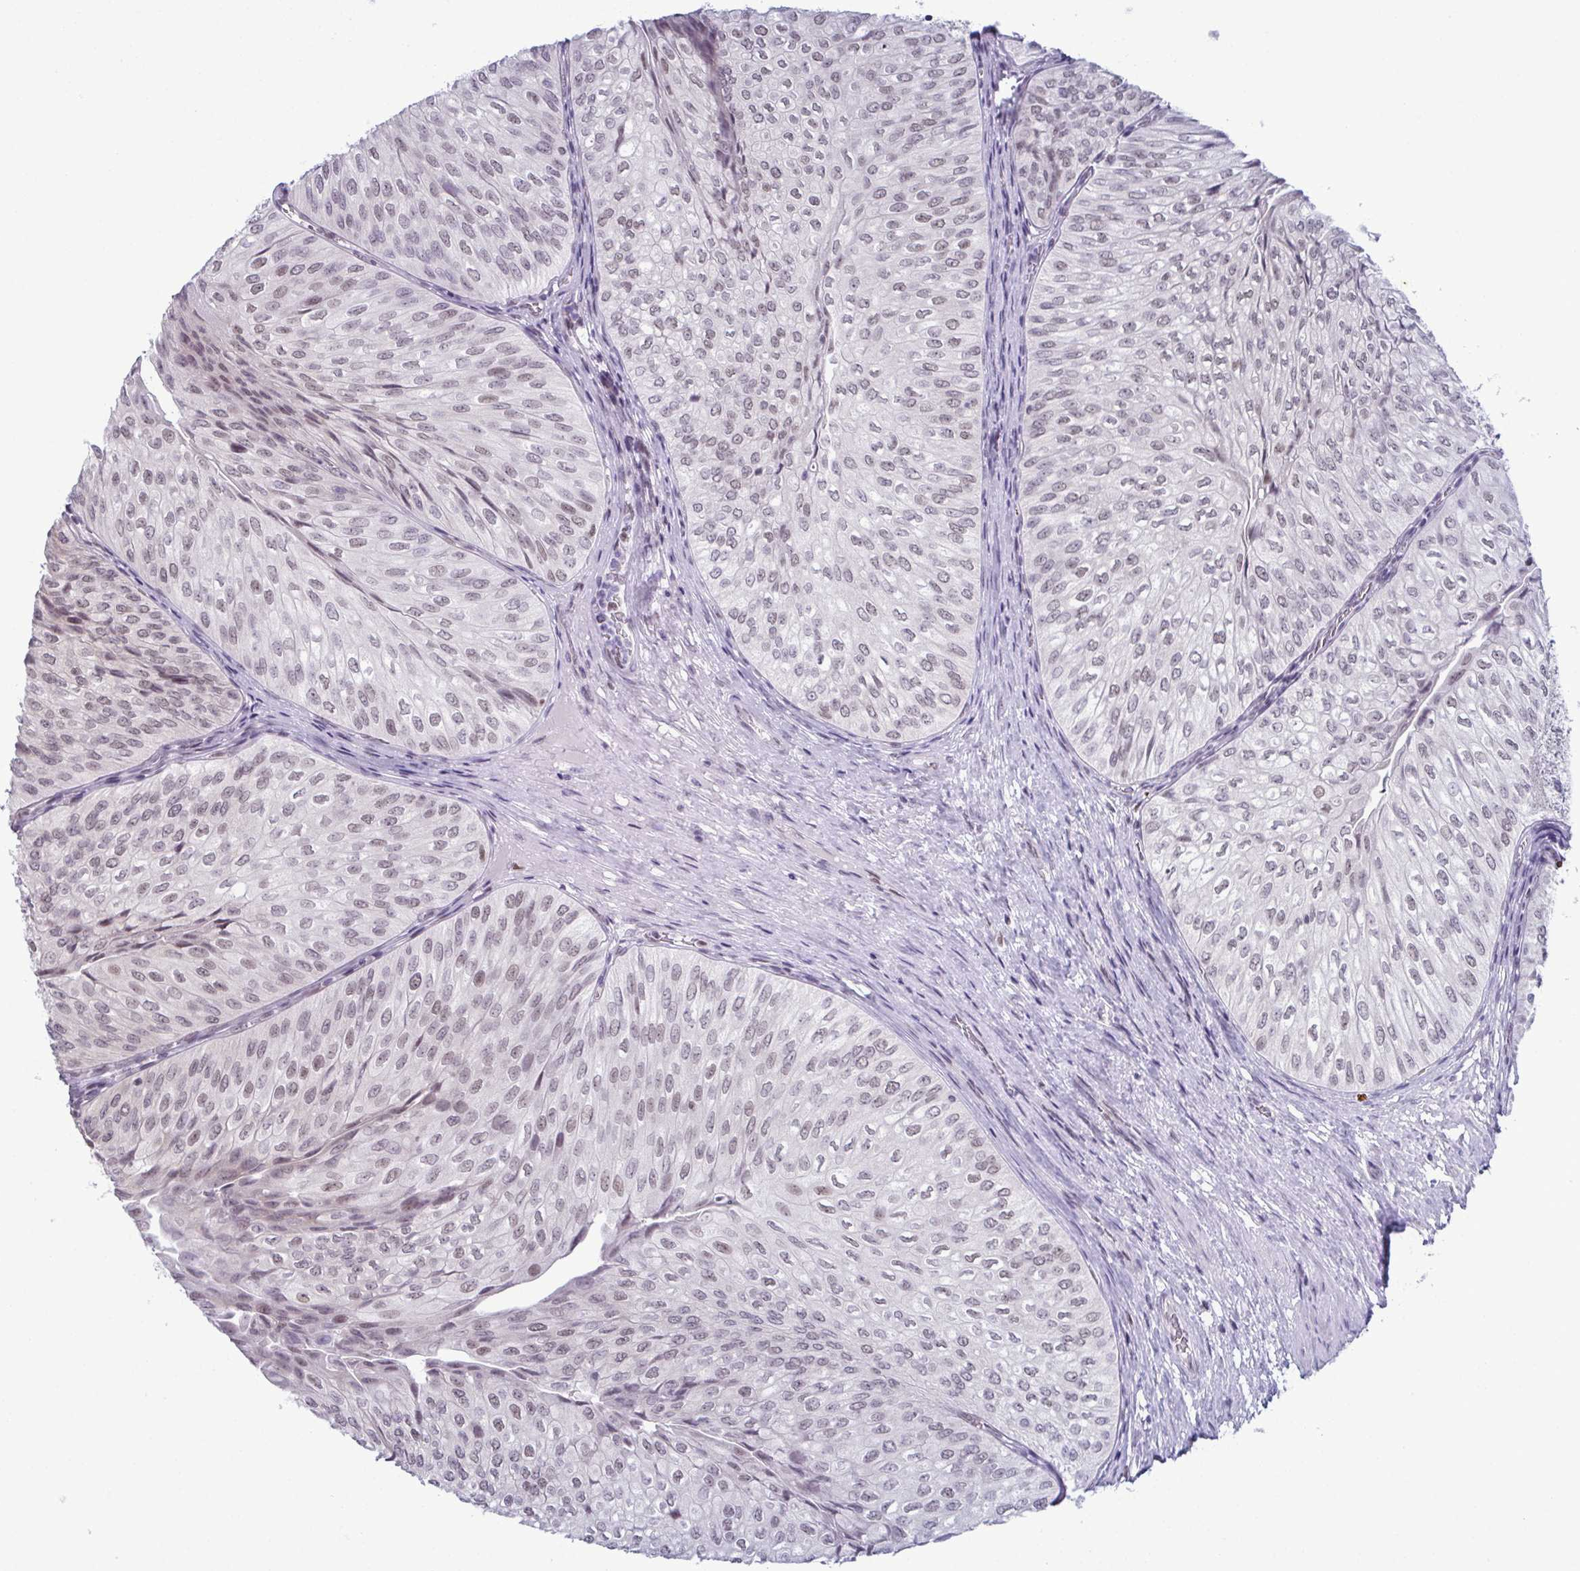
{"staining": {"intensity": "weak", "quantity": "25%-75%", "location": "nuclear"}, "tissue": "urothelial cancer", "cell_type": "Tumor cells", "image_type": "cancer", "snomed": [{"axis": "morphology", "description": "Urothelial carcinoma, NOS"}, {"axis": "topography", "description": "Urinary bladder"}], "caption": "This is a micrograph of immunohistochemistry (IHC) staining of urothelial cancer, which shows weak expression in the nuclear of tumor cells.", "gene": "RBM7", "patient": {"sex": "male", "age": 62}}